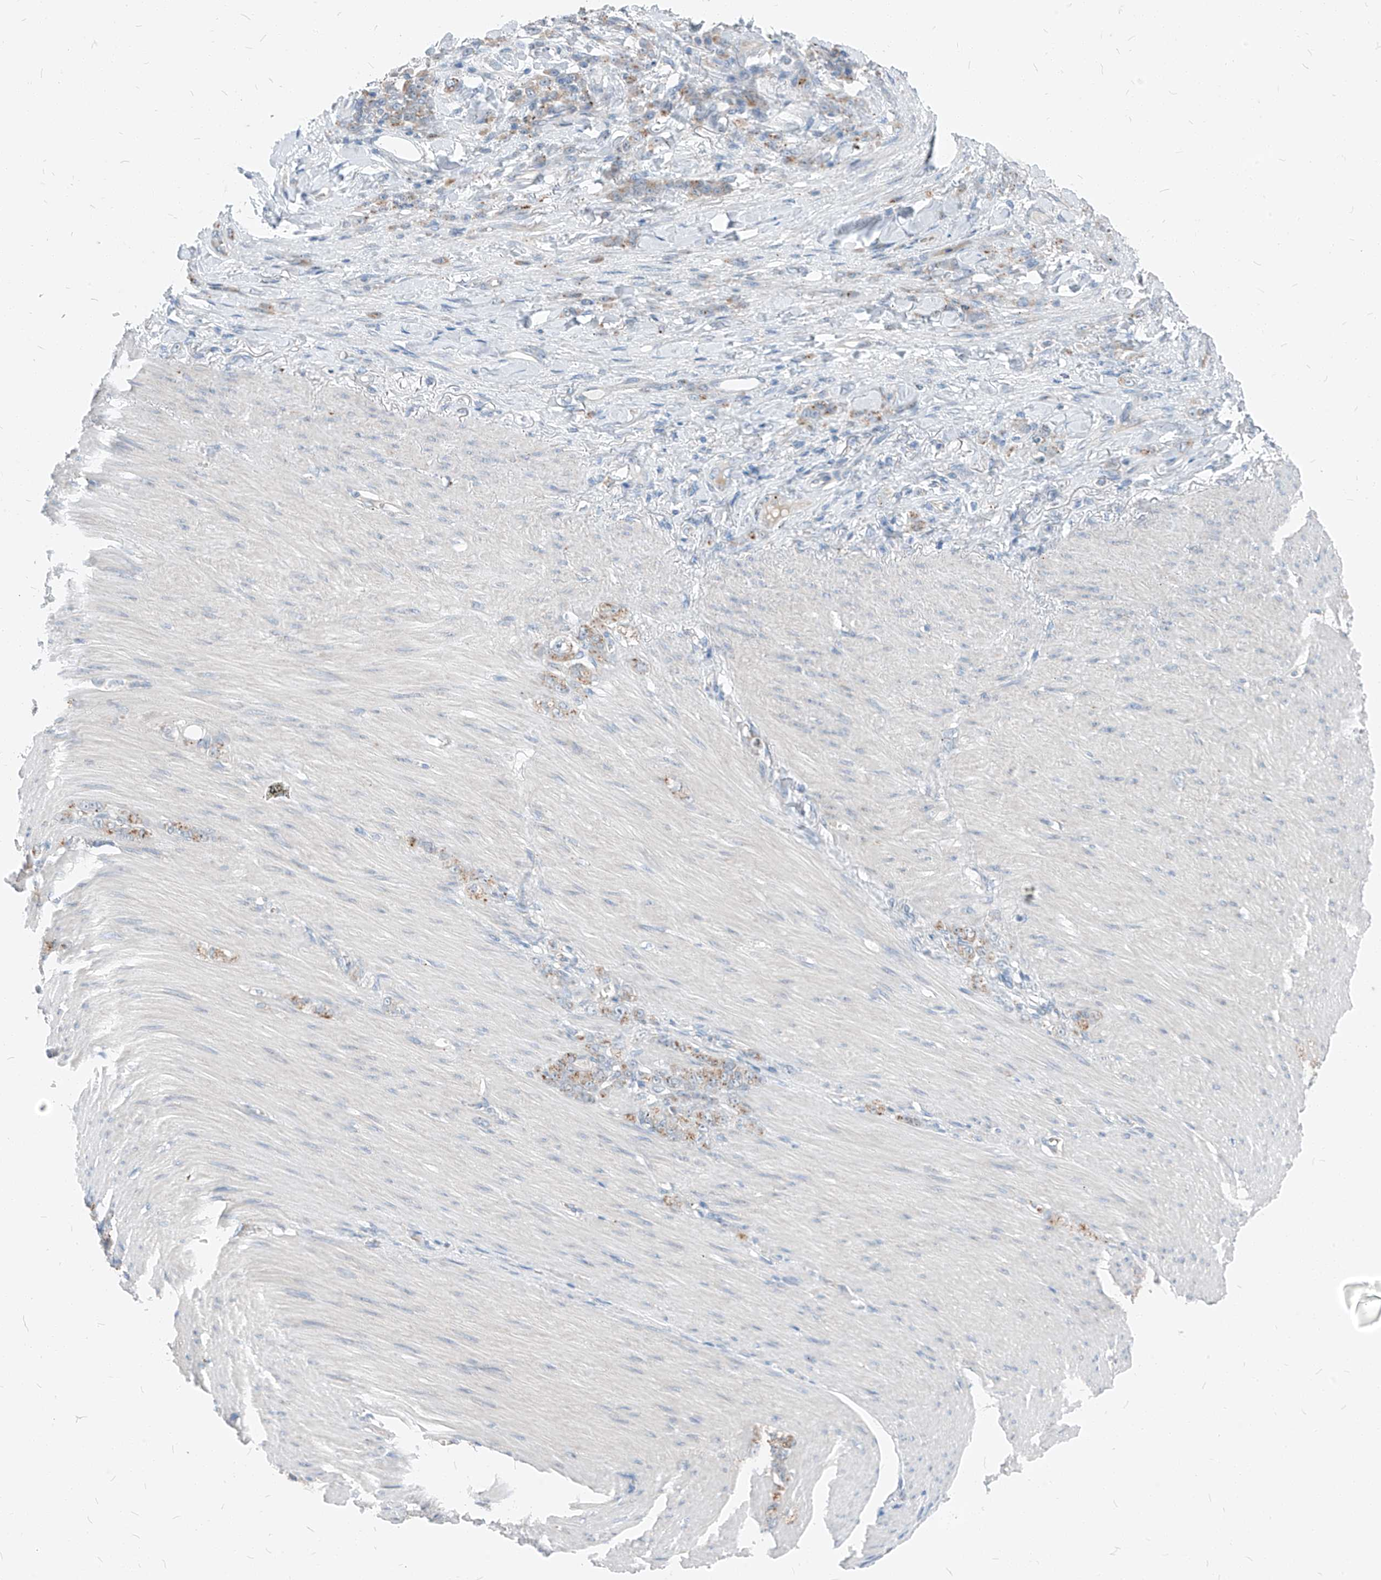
{"staining": {"intensity": "weak", "quantity": "25%-75%", "location": "cytoplasmic/membranous"}, "tissue": "stomach cancer", "cell_type": "Tumor cells", "image_type": "cancer", "snomed": [{"axis": "morphology", "description": "Normal tissue, NOS"}, {"axis": "morphology", "description": "Adenocarcinoma, NOS"}, {"axis": "topography", "description": "Stomach"}], "caption": "Approximately 25%-75% of tumor cells in stomach cancer display weak cytoplasmic/membranous protein expression as visualized by brown immunohistochemical staining.", "gene": "CHMP2B", "patient": {"sex": "male", "age": 82}}